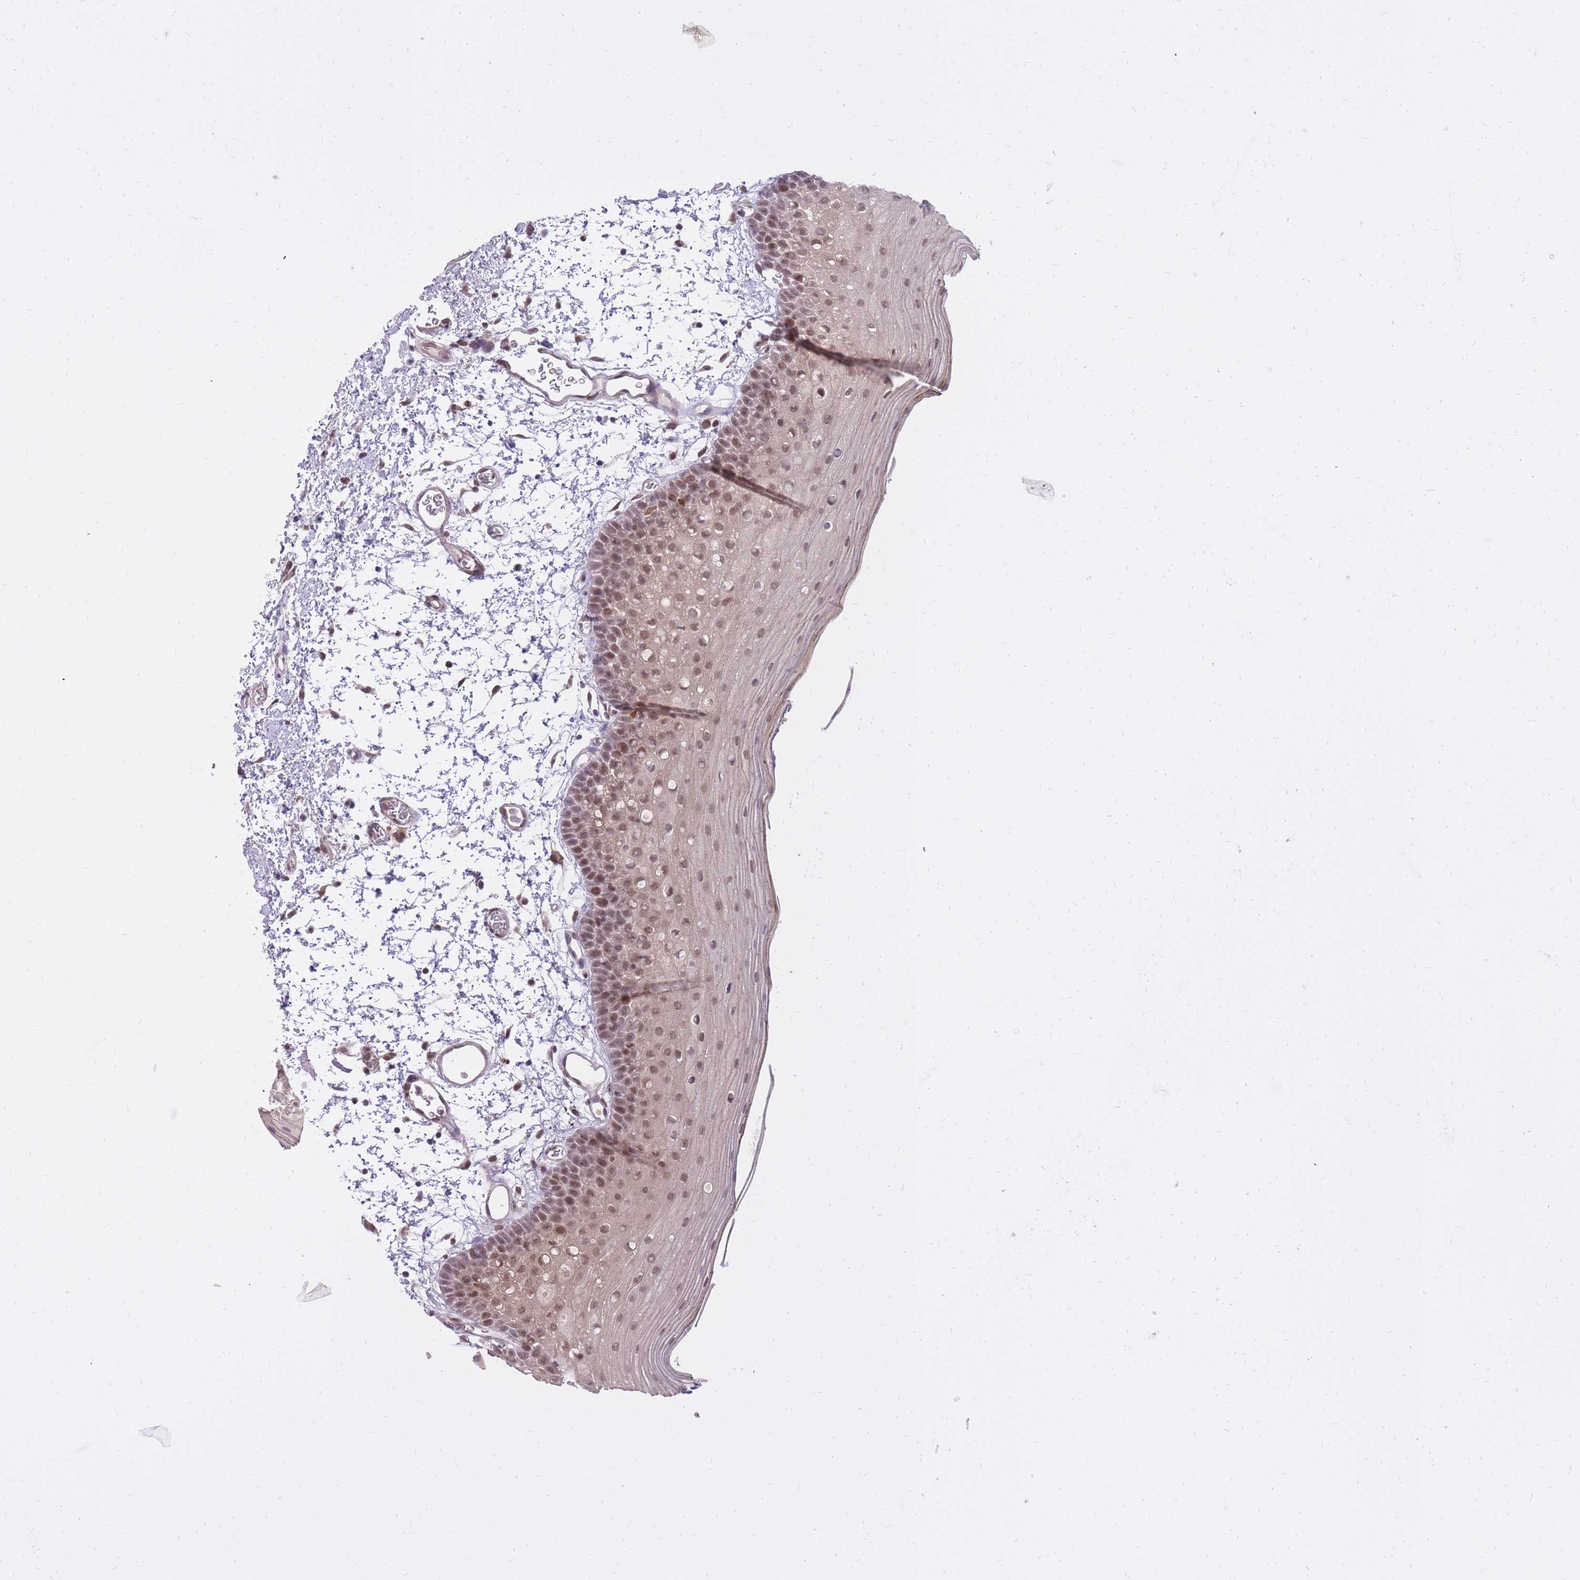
{"staining": {"intensity": "moderate", "quantity": ">75%", "location": "nuclear"}, "tissue": "oral mucosa", "cell_type": "Squamous epithelial cells", "image_type": "normal", "snomed": [{"axis": "morphology", "description": "Normal tissue, NOS"}, {"axis": "topography", "description": "Oral tissue"}, {"axis": "topography", "description": "Tounge, NOS"}], "caption": "Immunohistochemical staining of benign oral mucosa shows >75% levels of moderate nuclear protein expression in about >75% of squamous epithelial cells.", "gene": "TIGD1", "patient": {"sex": "female", "age": 81}}